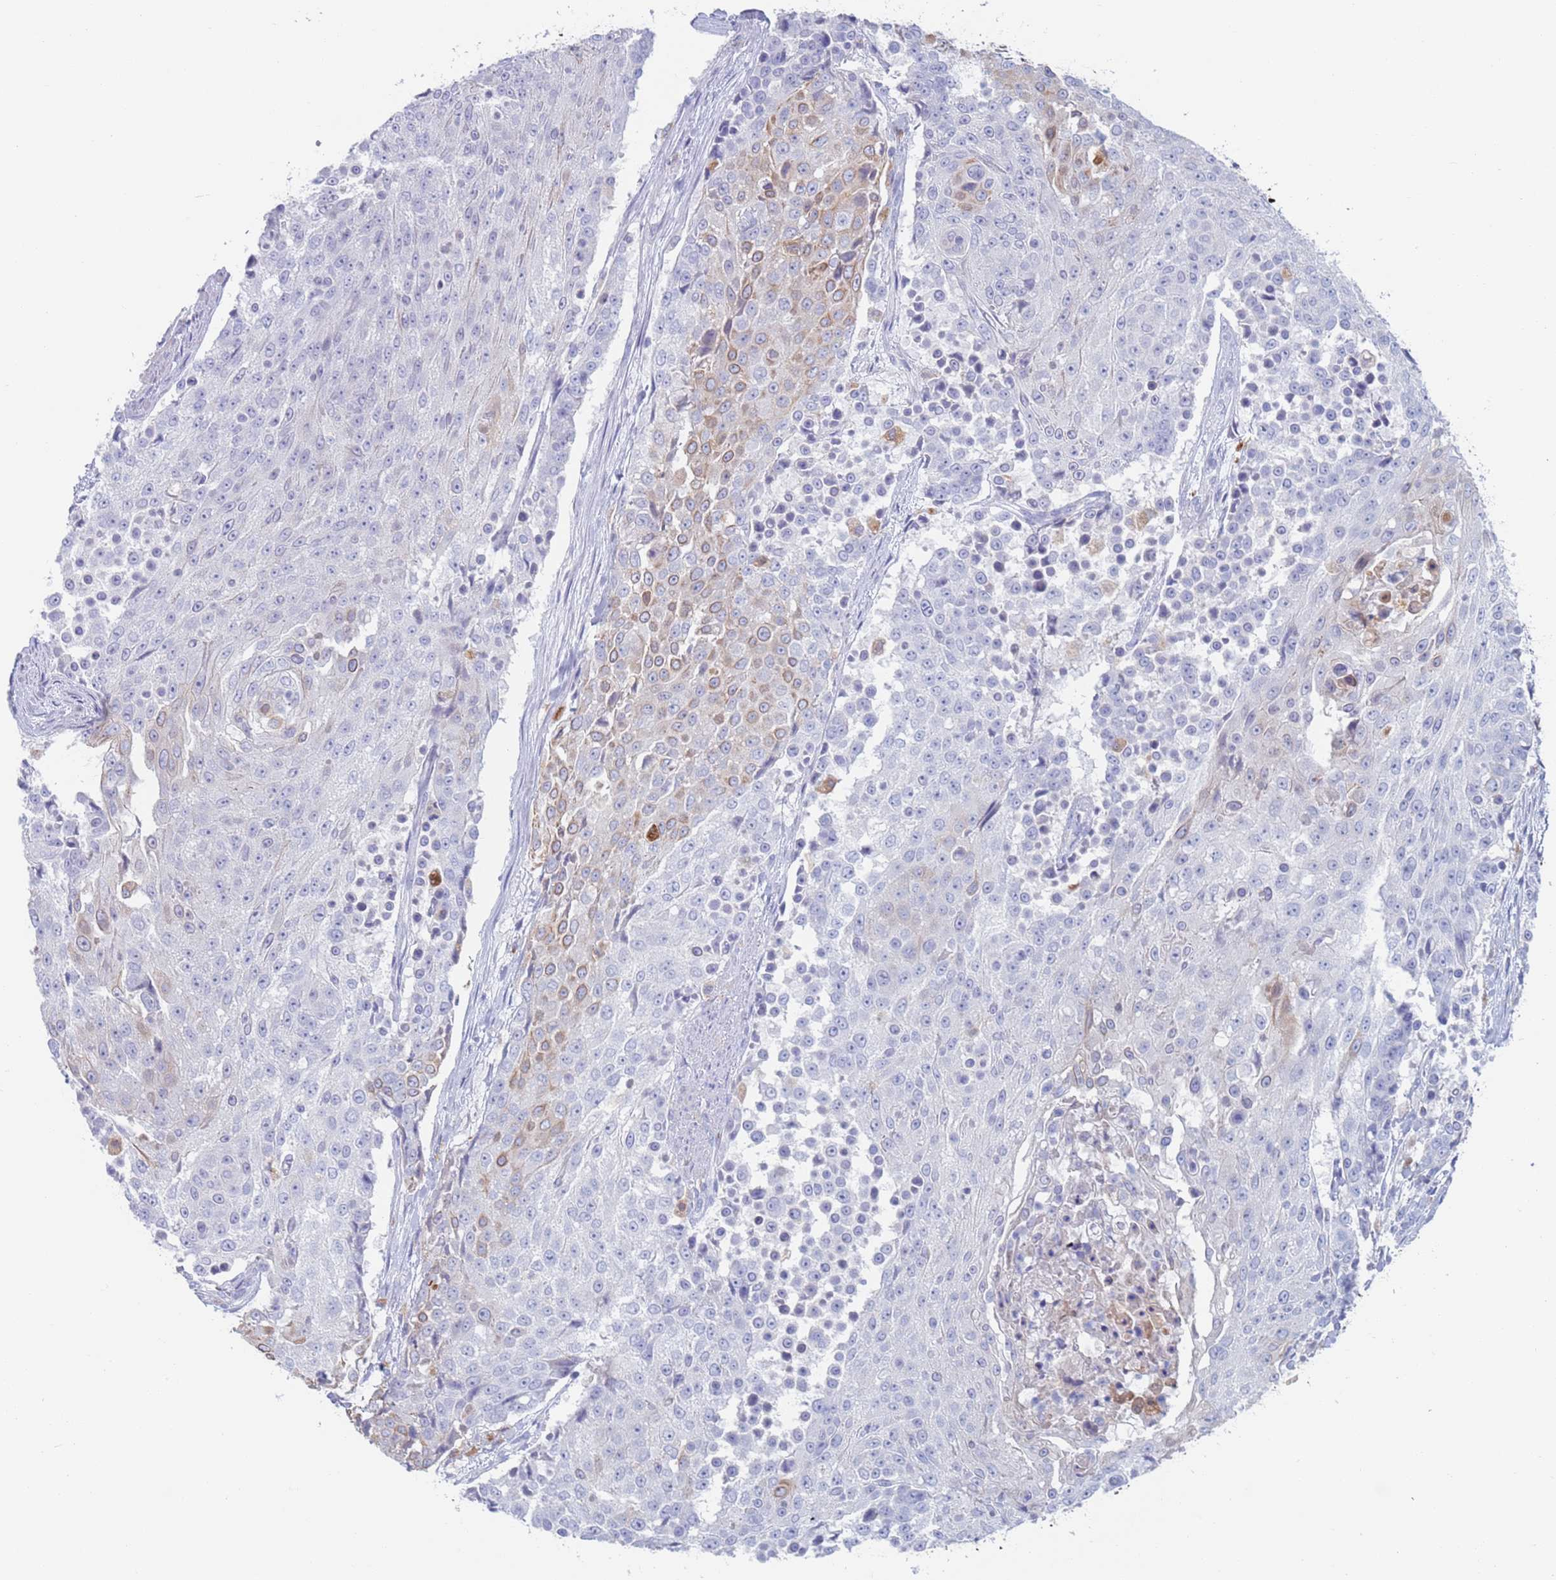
{"staining": {"intensity": "moderate", "quantity": "<25%", "location": "cytoplasmic/membranous"}, "tissue": "urothelial cancer", "cell_type": "Tumor cells", "image_type": "cancer", "snomed": [{"axis": "morphology", "description": "Urothelial carcinoma, High grade"}, {"axis": "topography", "description": "Urinary bladder"}], "caption": "High-power microscopy captured an IHC histopathology image of urothelial carcinoma (high-grade), revealing moderate cytoplasmic/membranous staining in about <25% of tumor cells.", "gene": "FUCA1", "patient": {"sex": "female", "age": 63}}